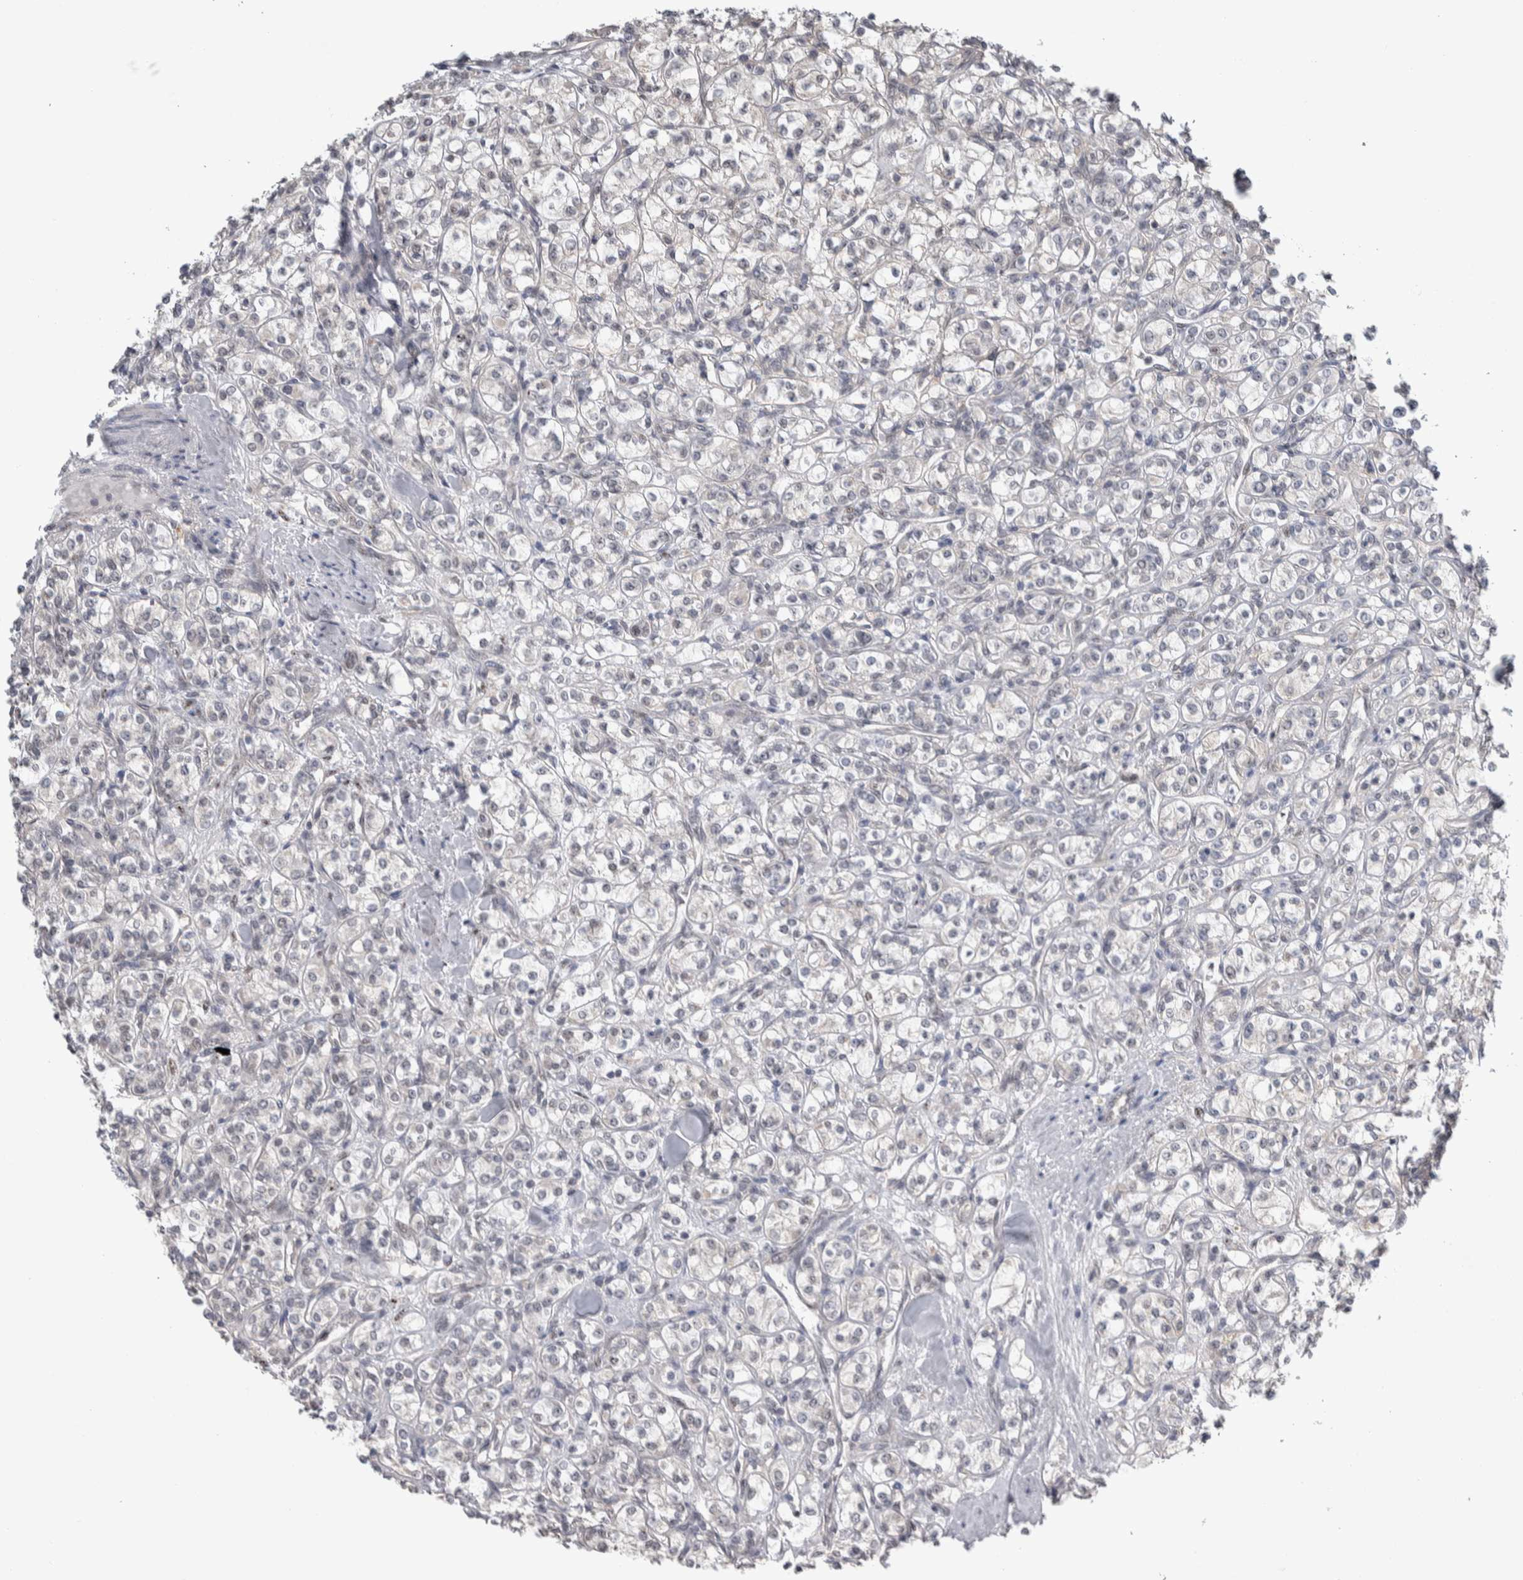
{"staining": {"intensity": "negative", "quantity": "none", "location": "none"}, "tissue": "renal cancer", "cell_type": "Tumor cells", "image_type": "cancer", "snomed": [{"axis": "morphology", "description": "Adenocarcinoma, NOS"}, {"axis": "topography", "description": "Kidney"}], "caption": "Tumor cells show no significant protein staining in renal cancer (adenocarcinoma).", "gene": "TAX1BP1", "patient": {"sex": "male", "age": 77}}